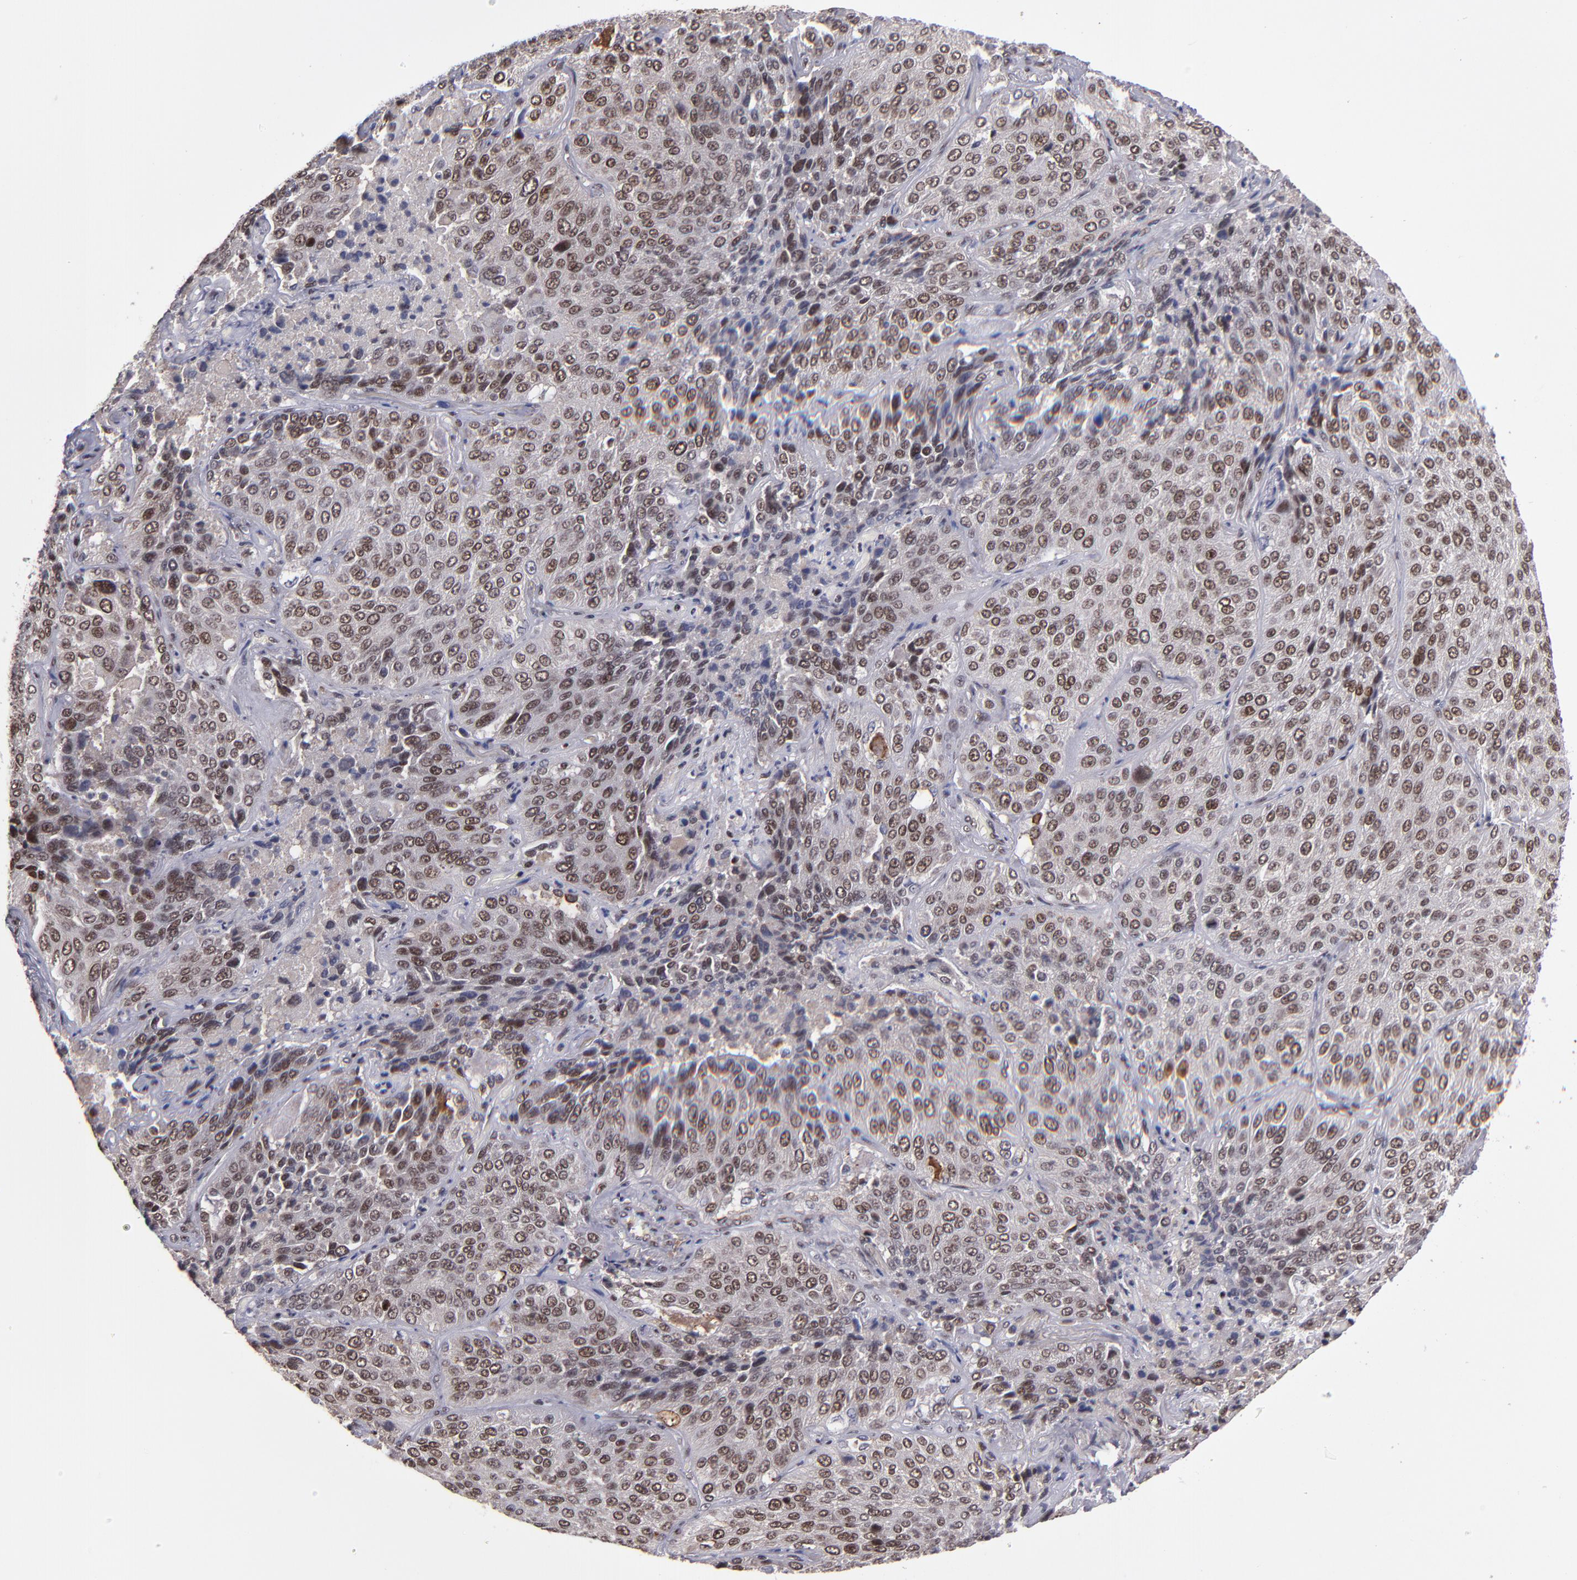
{"staining": {"intensity": "strong", "quantity": ">75%", "location": "nuclear"}, "tissue": "lung cancer", "cell_type": "Tumor cells", "image_type": "cancer", "snomed": [{"axis": "morphology", "description": "Squamous cell carcinoma, NOS"}, {"axis": "topography", "description": "Lung"}], "caption": "Immunohistochemistry of squamous cell carcinoma (lung) displays high levels of strong nuclear positivity in approximately >75% of tumor cells.", "gene": "EP300", "patient": {"sex": "male", "age": 54}}